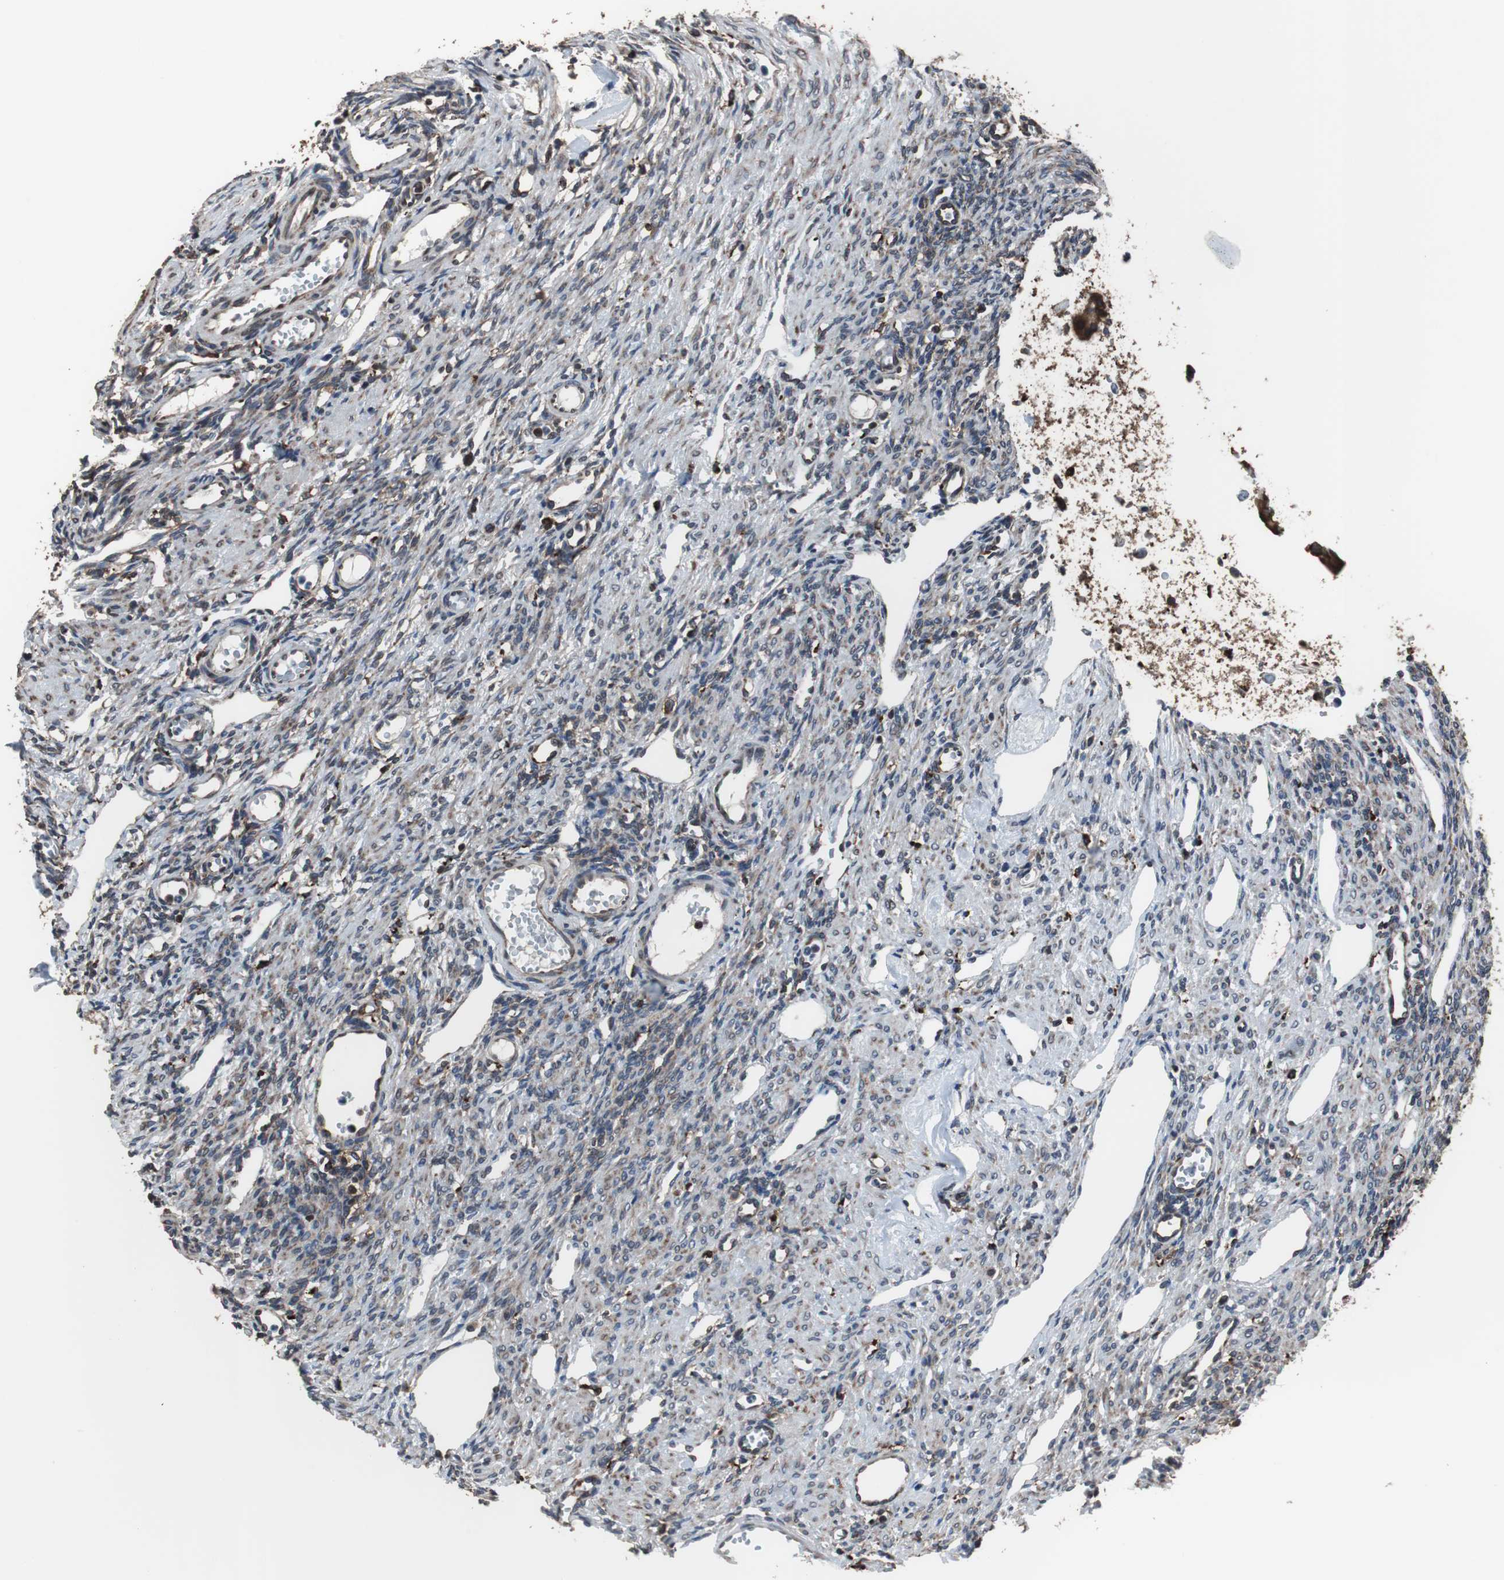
{"staining": {"intensity": "moderate", "quantity": "25%-75%", "location": "cytoplasmic/membranous"}, "tissue": "ovary", "cell_type": "Ovarian stroma cells", "image_type": "normal", "snomed": [{"axis": "morphology", "description": "Normal tissue, NOS"}, {"axis": "topography", "description": "Ovary"}], "caption": "Immunohistochemistry (DAB) staining of normal human ovary shows moderate cytoplasmic/membranous protein expression in about 25%-75% of ovarian stroma cells. (Brightfield microscopy of DAB IHC at high magnification).", "gene": "USP10", "patient": {"sex": "female", "age": 33}}